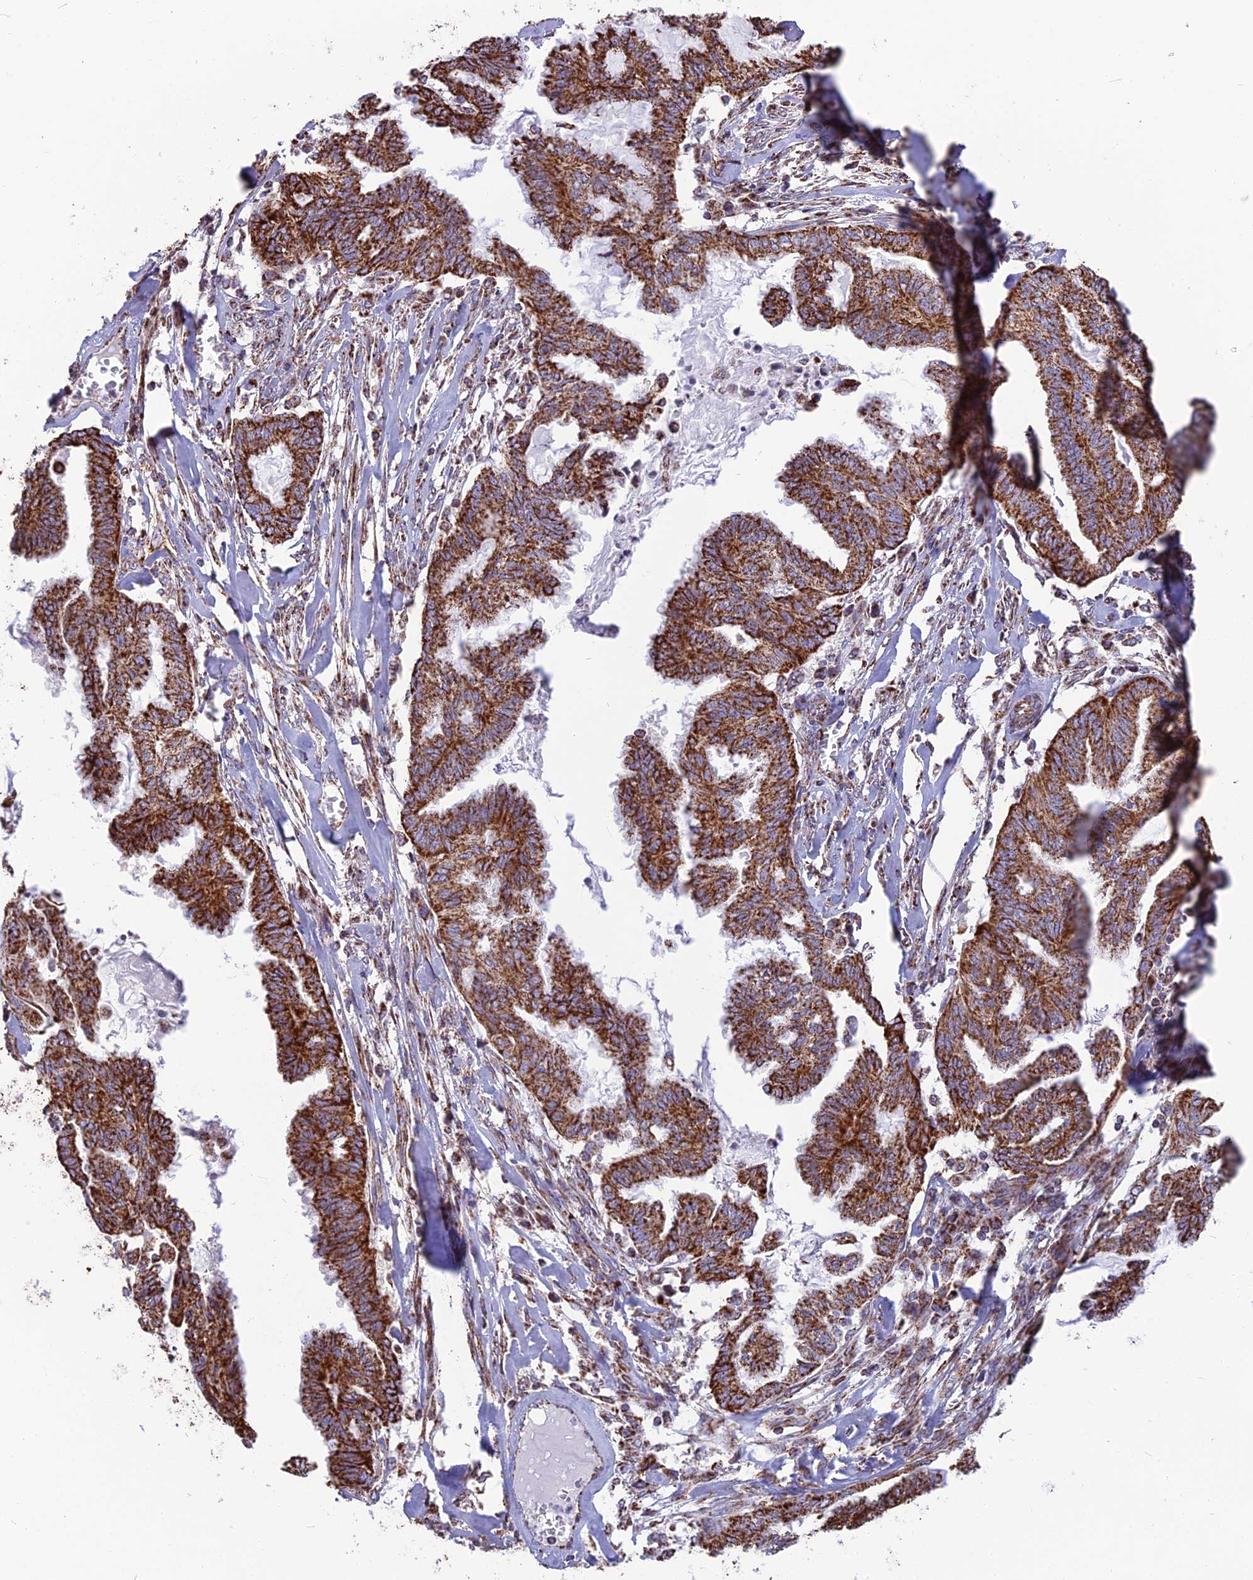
{"staining": {"intensity": "strong", "quantity": ">75%", "location": "cytoplasmic/membranous"}, "tissue": "endometrial cancer", "cell_type": "Tumor cells", "image_type": "cancer", "snomed": [{"axis": "morphology", "description": "Adenocarcinoma, NOS"}, {"axis": "topography", "description": "Endometrium"}], "caption": "Immunohistochemistry (IHC) photomicrograph of endometrial adenocarcinoma stained for a protein (brown), which displays high levels of strong cytoplasmic/membranous staining in about >75% of tumor cells.", "gene": "CS", "patient": {"sex": "female", "age": 86}}